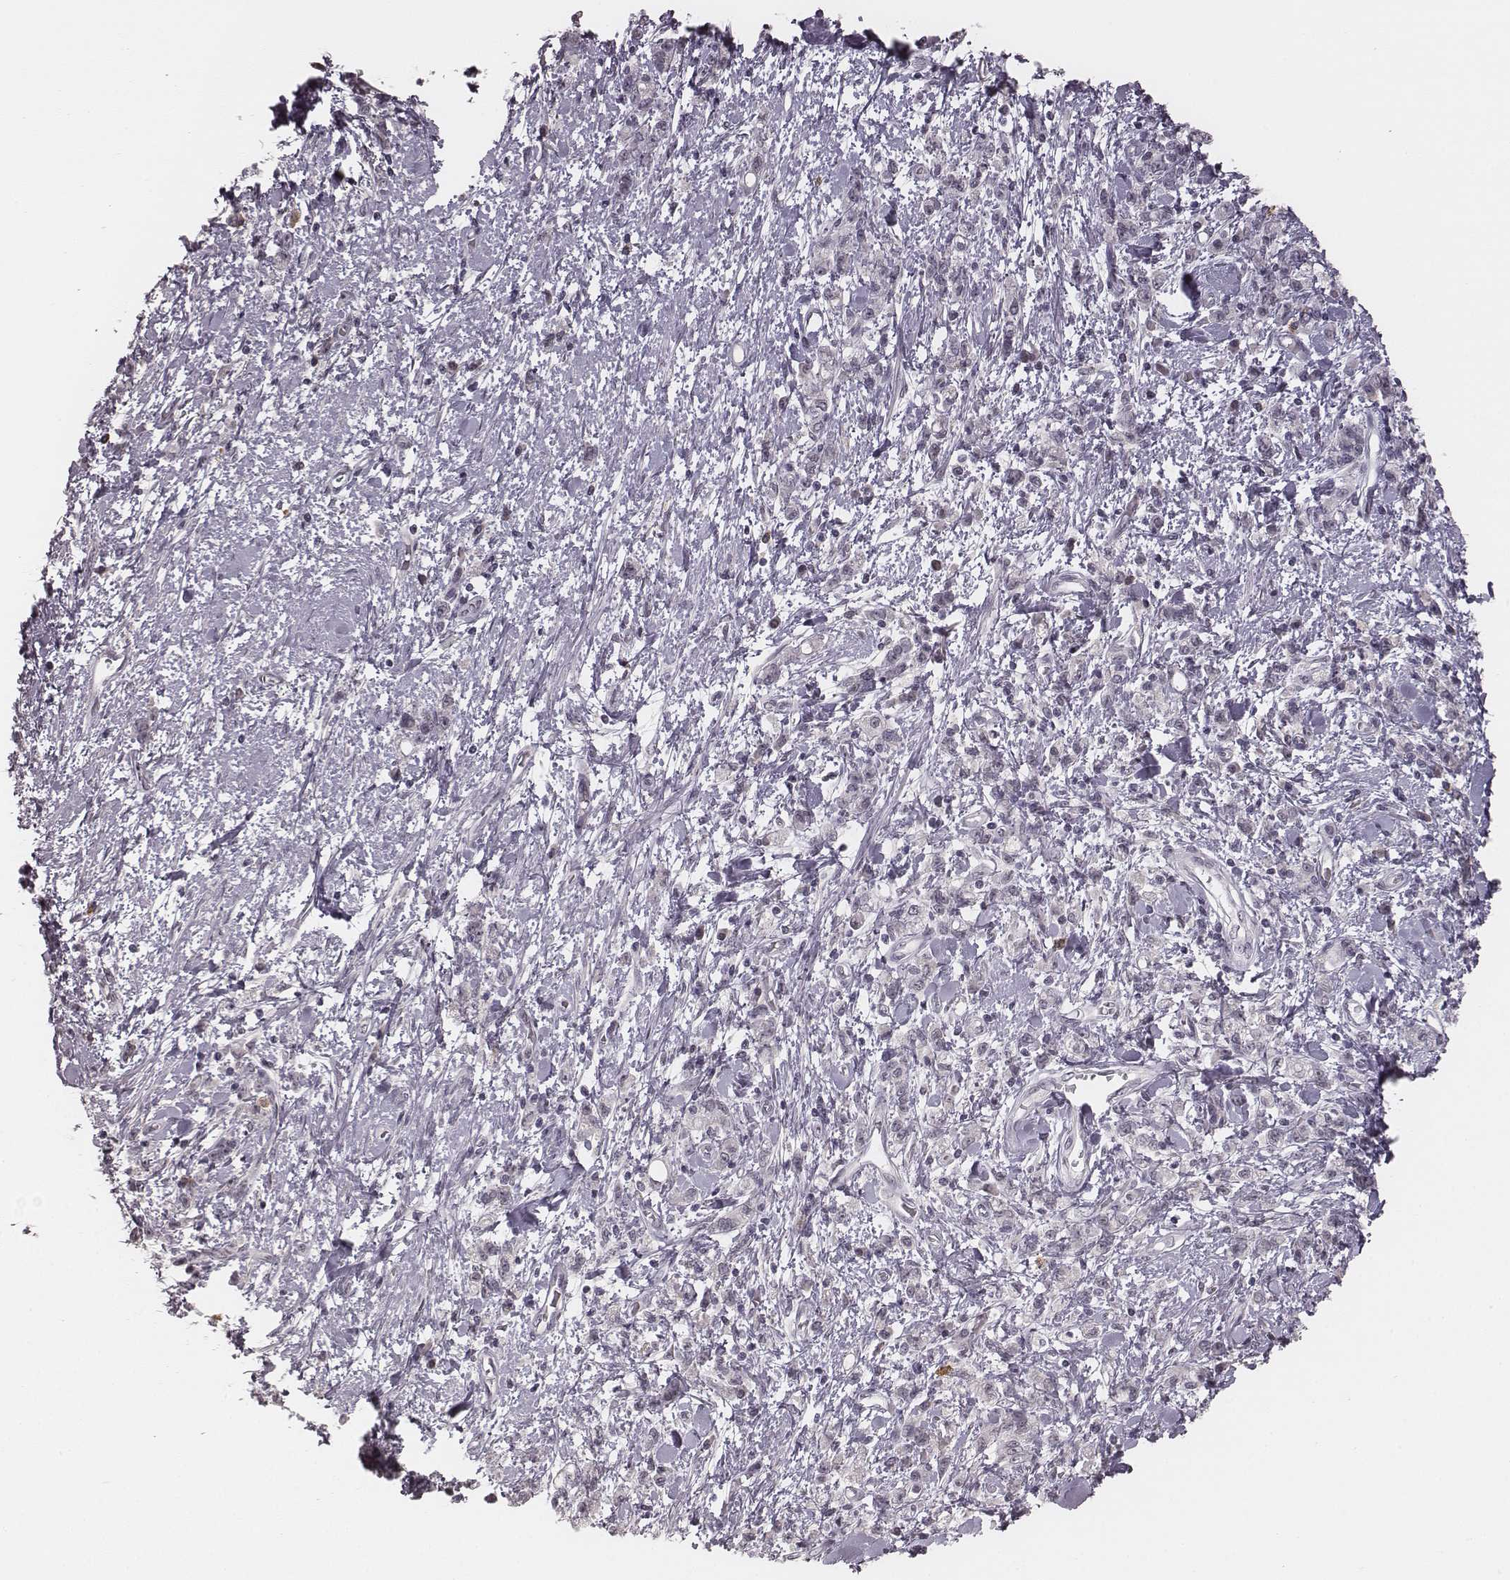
{"staining": {"intensity": "negative", "quantity": "none", "location": "none"}, "tissue": "stomach cancer", "cell_type": "Tumor cells", "image_type": "cancer", "snomed": [{"axis": "morphology", "description": "Adenocarcinoma, NOS"}, {"axis": "topography", "description": "Stomach"}], "caption": "DAB (3,3'-diaminobenzidine) immunohistochemical staining of adenocarcinoma (stomach) demonstrates no significant expression in tumor cells.", "gene": "RPGRIP1", "patient": {"sex": "male", "age": 77}}